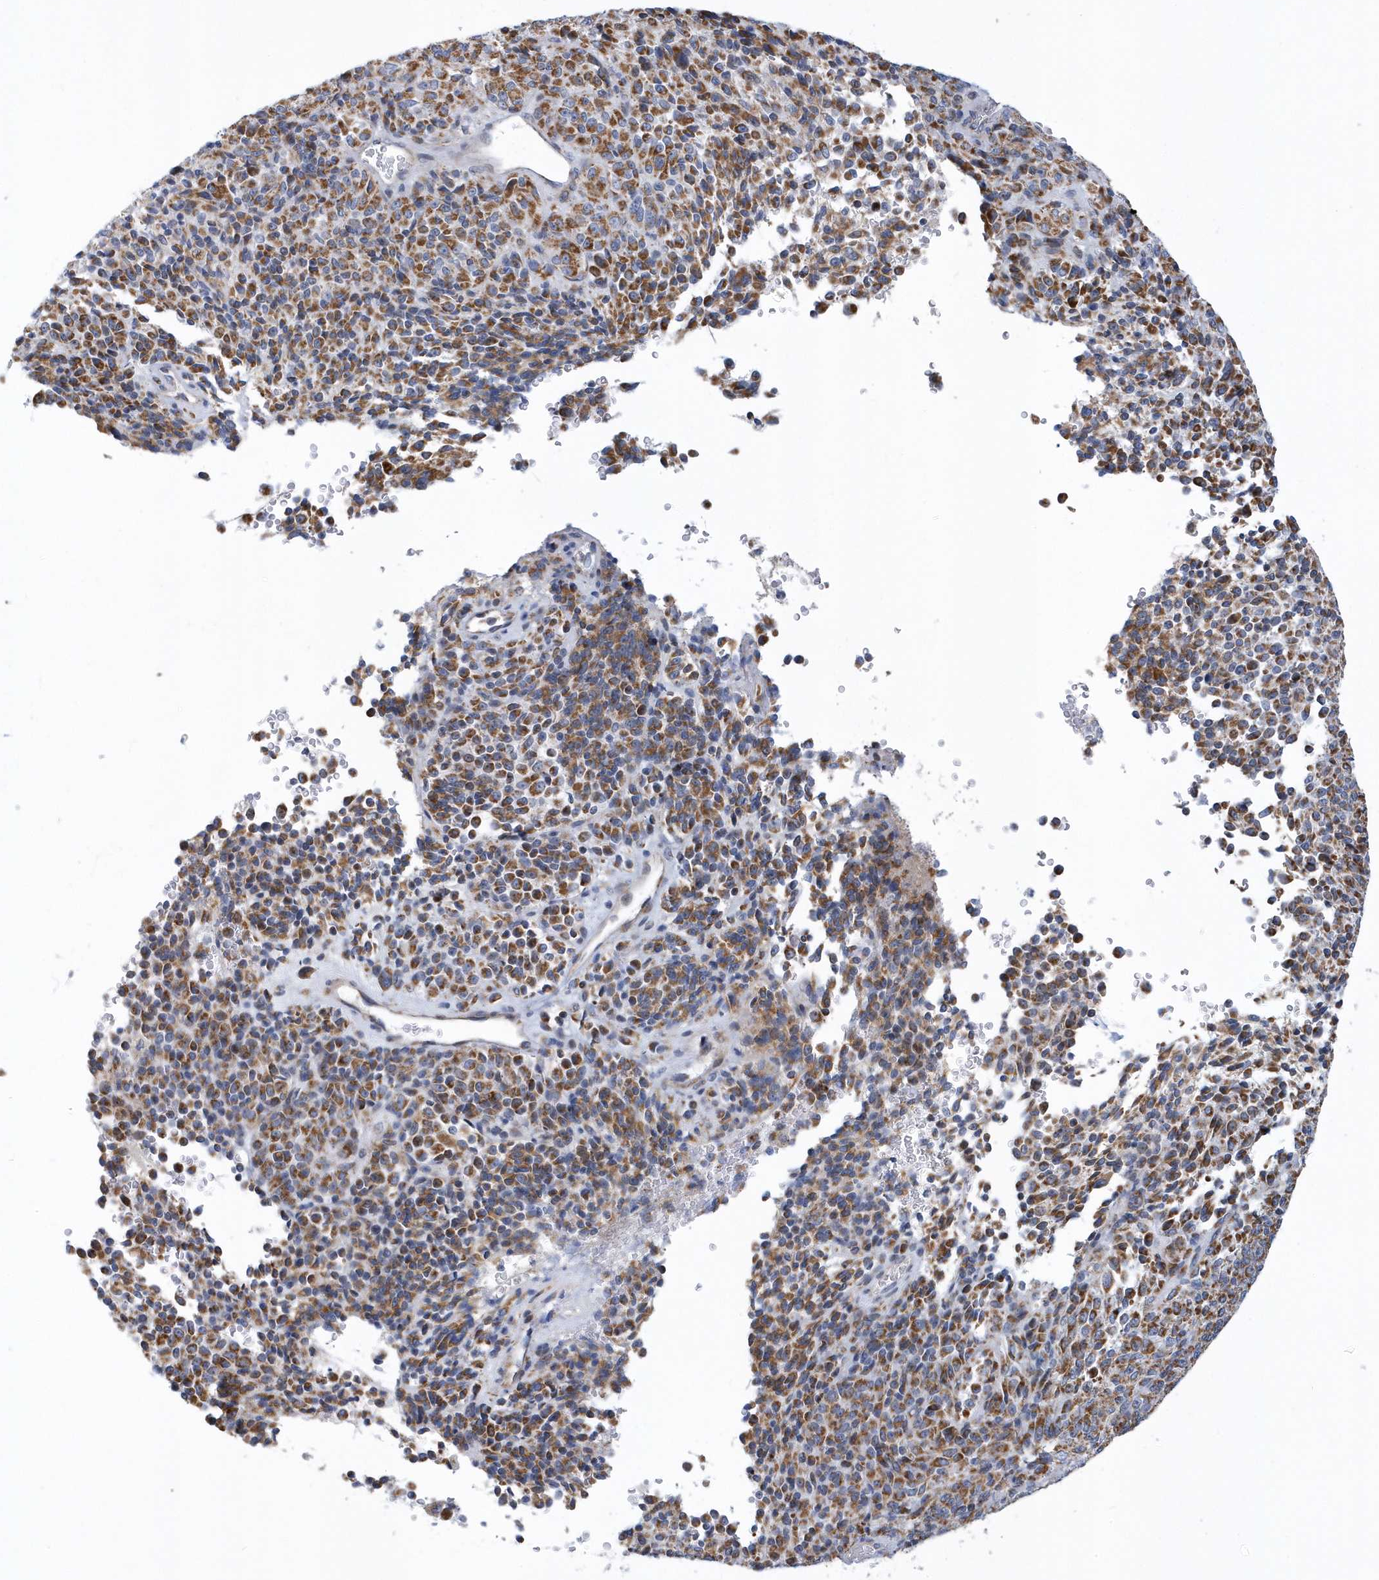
{"staining": {"intensity": "moderate", "quantity": ">75%", "location": "cytoplasmic/membranous"}, "tissue": "melanoma", "cell_type": "Tumor cells", "image_type": "cancer", "snomed": [{"axis": "morphology", "description": "Malignant melanoma, Metastatic site"}, {"axis": "topography", "description": "Brain"}], "caption": "Human malignant melanoma (metastatic site) stained with a protein marker demonstrates moderate staining in tumor cells.", "gene": "VWA5B2", "patient": {"sex": "female", "age": 56}}